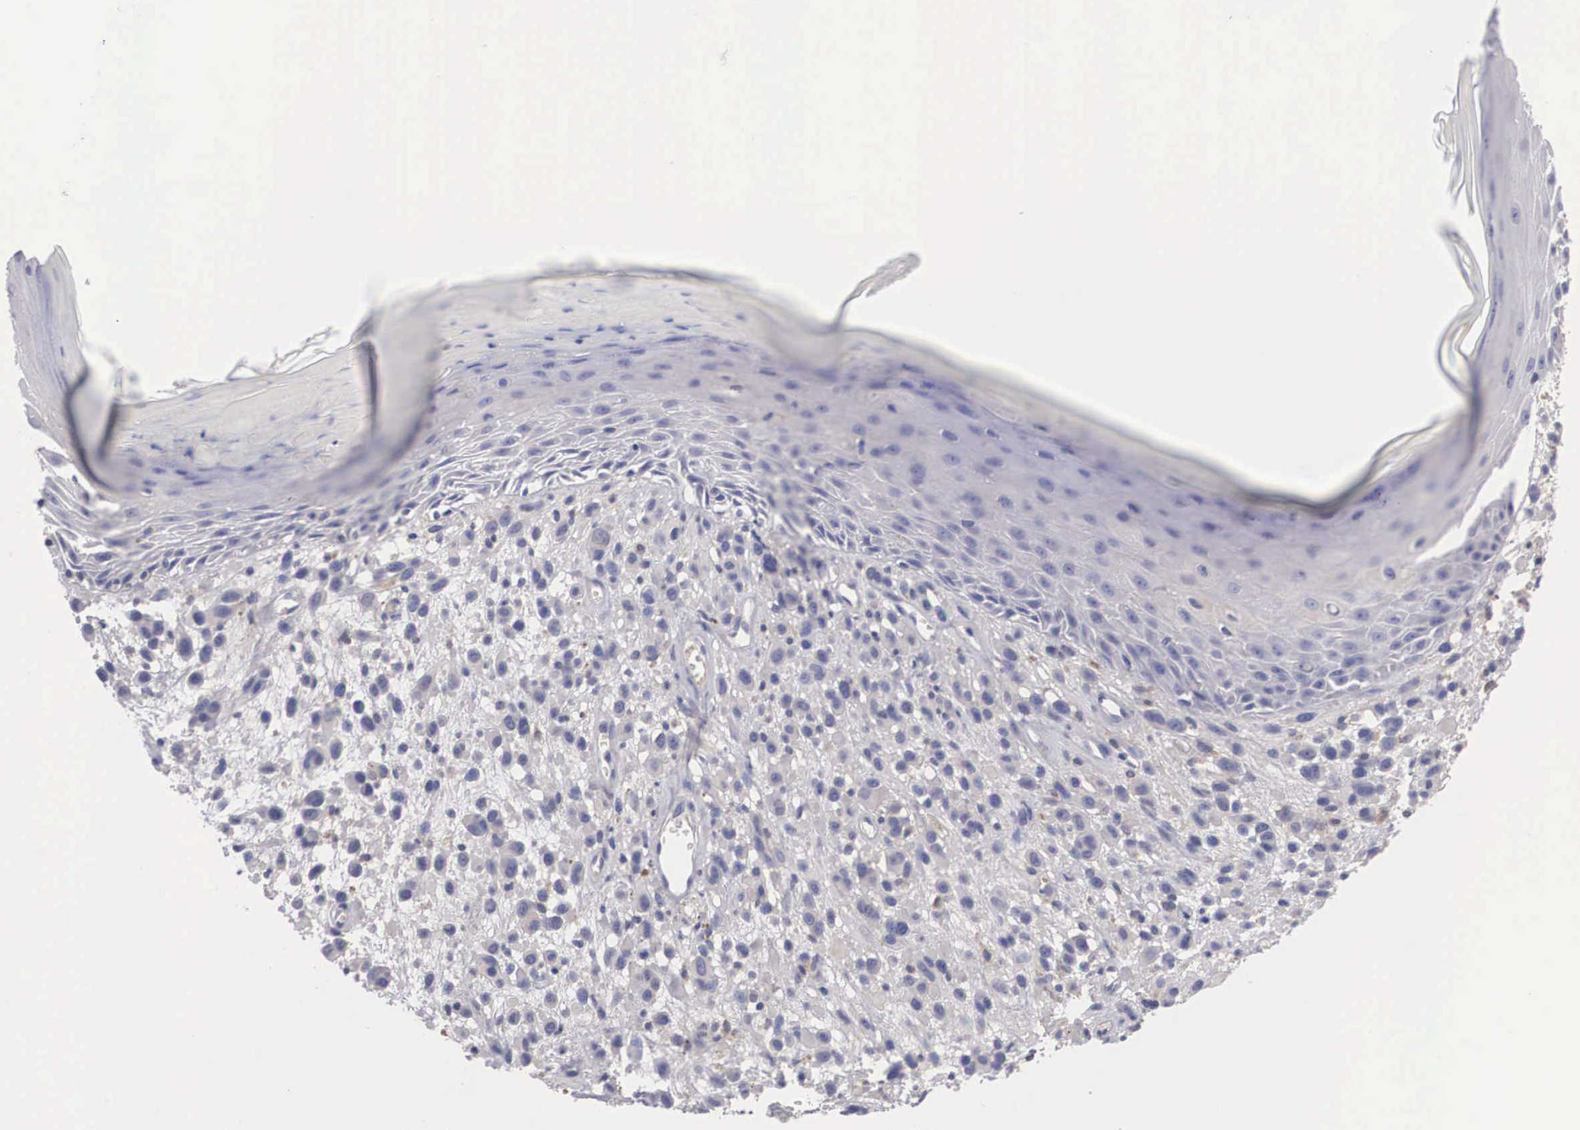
{"staining": {"intensity": "negative", "quantity": "none", "location": "none"}, "tissue": "melanoma", "cell_type": "Tumor cells", "image_type": "cancer", "snomed": [{"axis": "morphology", "description": "Malignant melanoma, NOS"}, {"axis": "topography", "description": "Skin"}], "caption": "The IHC image has no significant positivity in tumor cells of malignant melanoma tissue.", "gene": "ABHD4", "patient": {"sex": "male", "age": 51}}